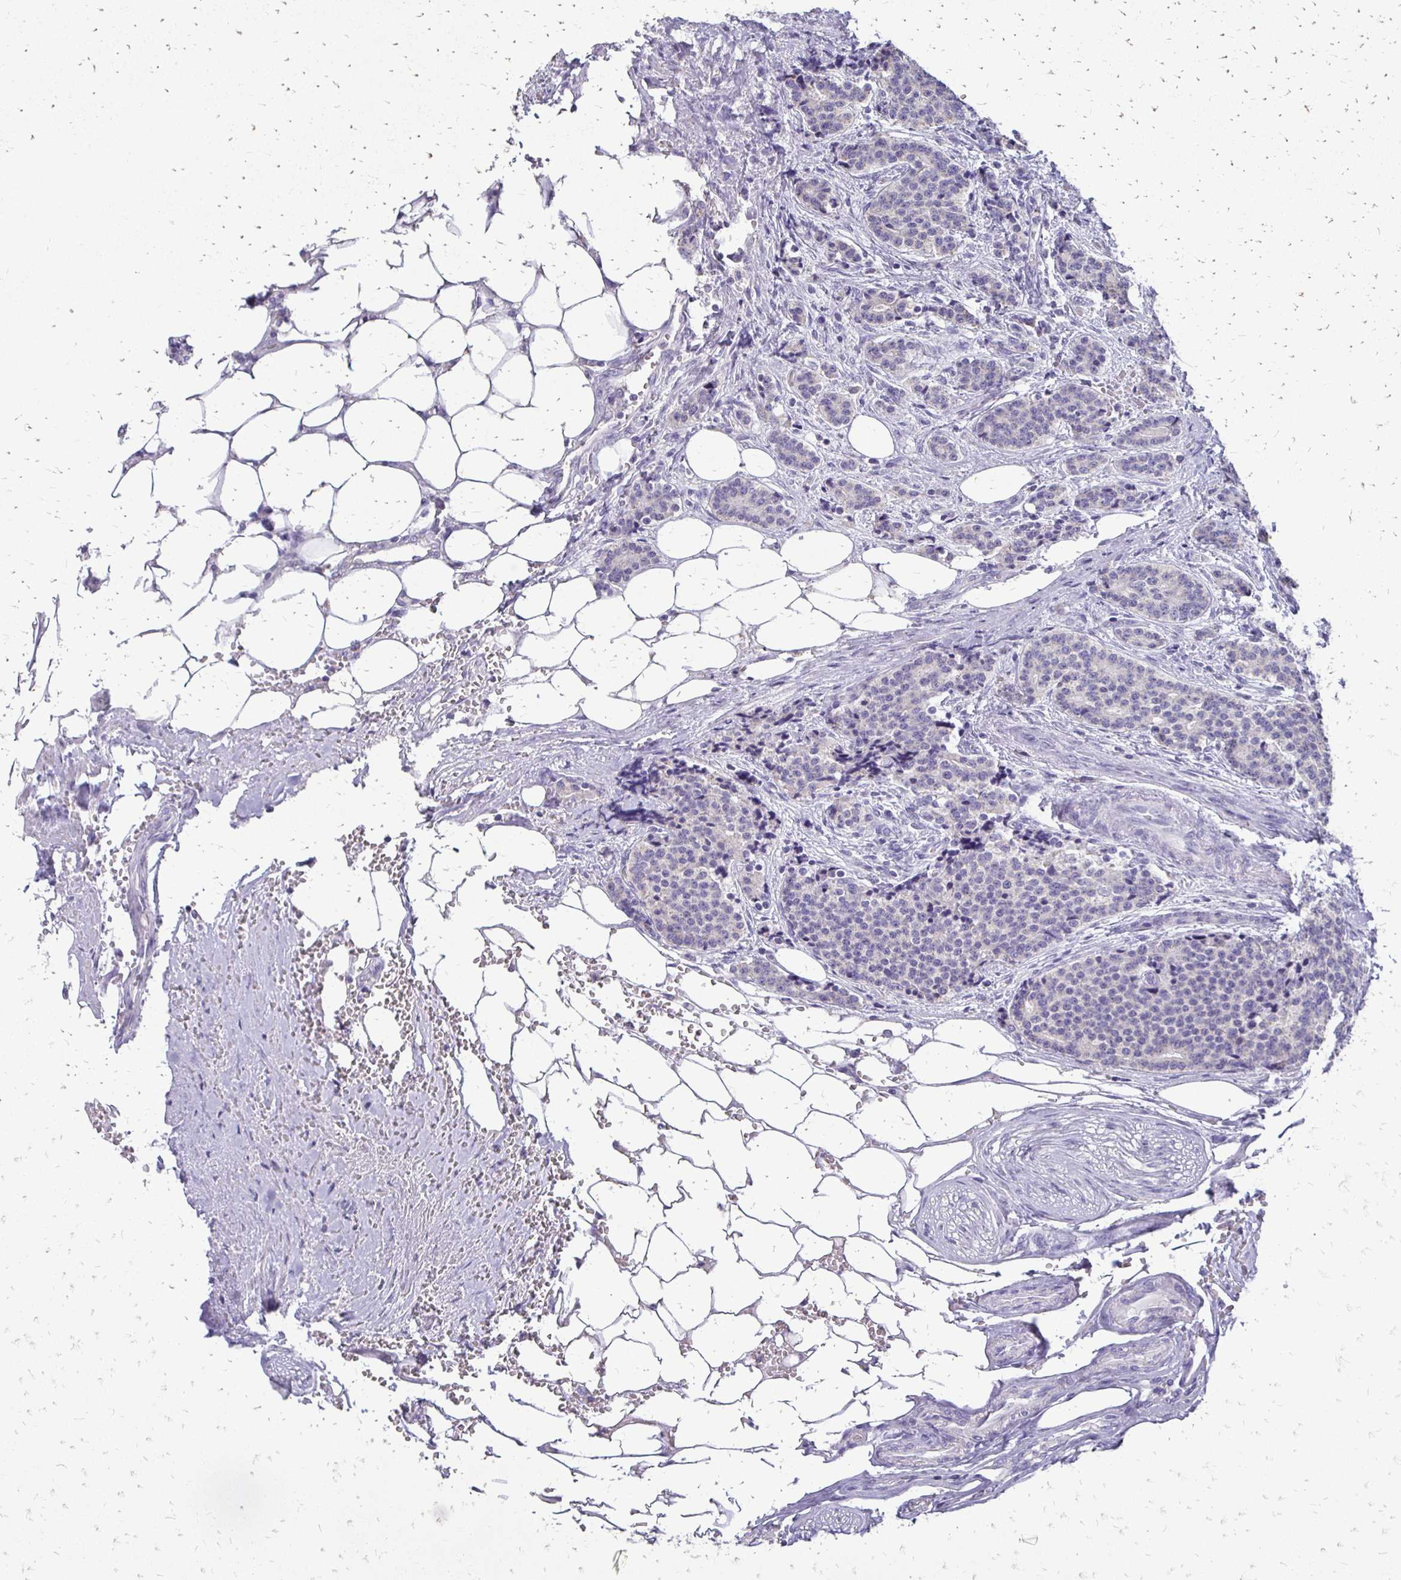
{"staining": {"intensity": "negative", "quantity": "none", "location": "none"}, "tissue": "carcinoid", "cell_type": "Tumor cells", "image_type": "cancer", "snomed": [{"axis": "morphology", "description": "Carcinoid, malignant, NOS"}, {"axis": "topography", "description": "Small intestine"}], "caption": "Tumor cells show no significant protein staining in malignant carcinoid.", "gene": "ALPG", "patient": {"sex": "female", "age": 73}}